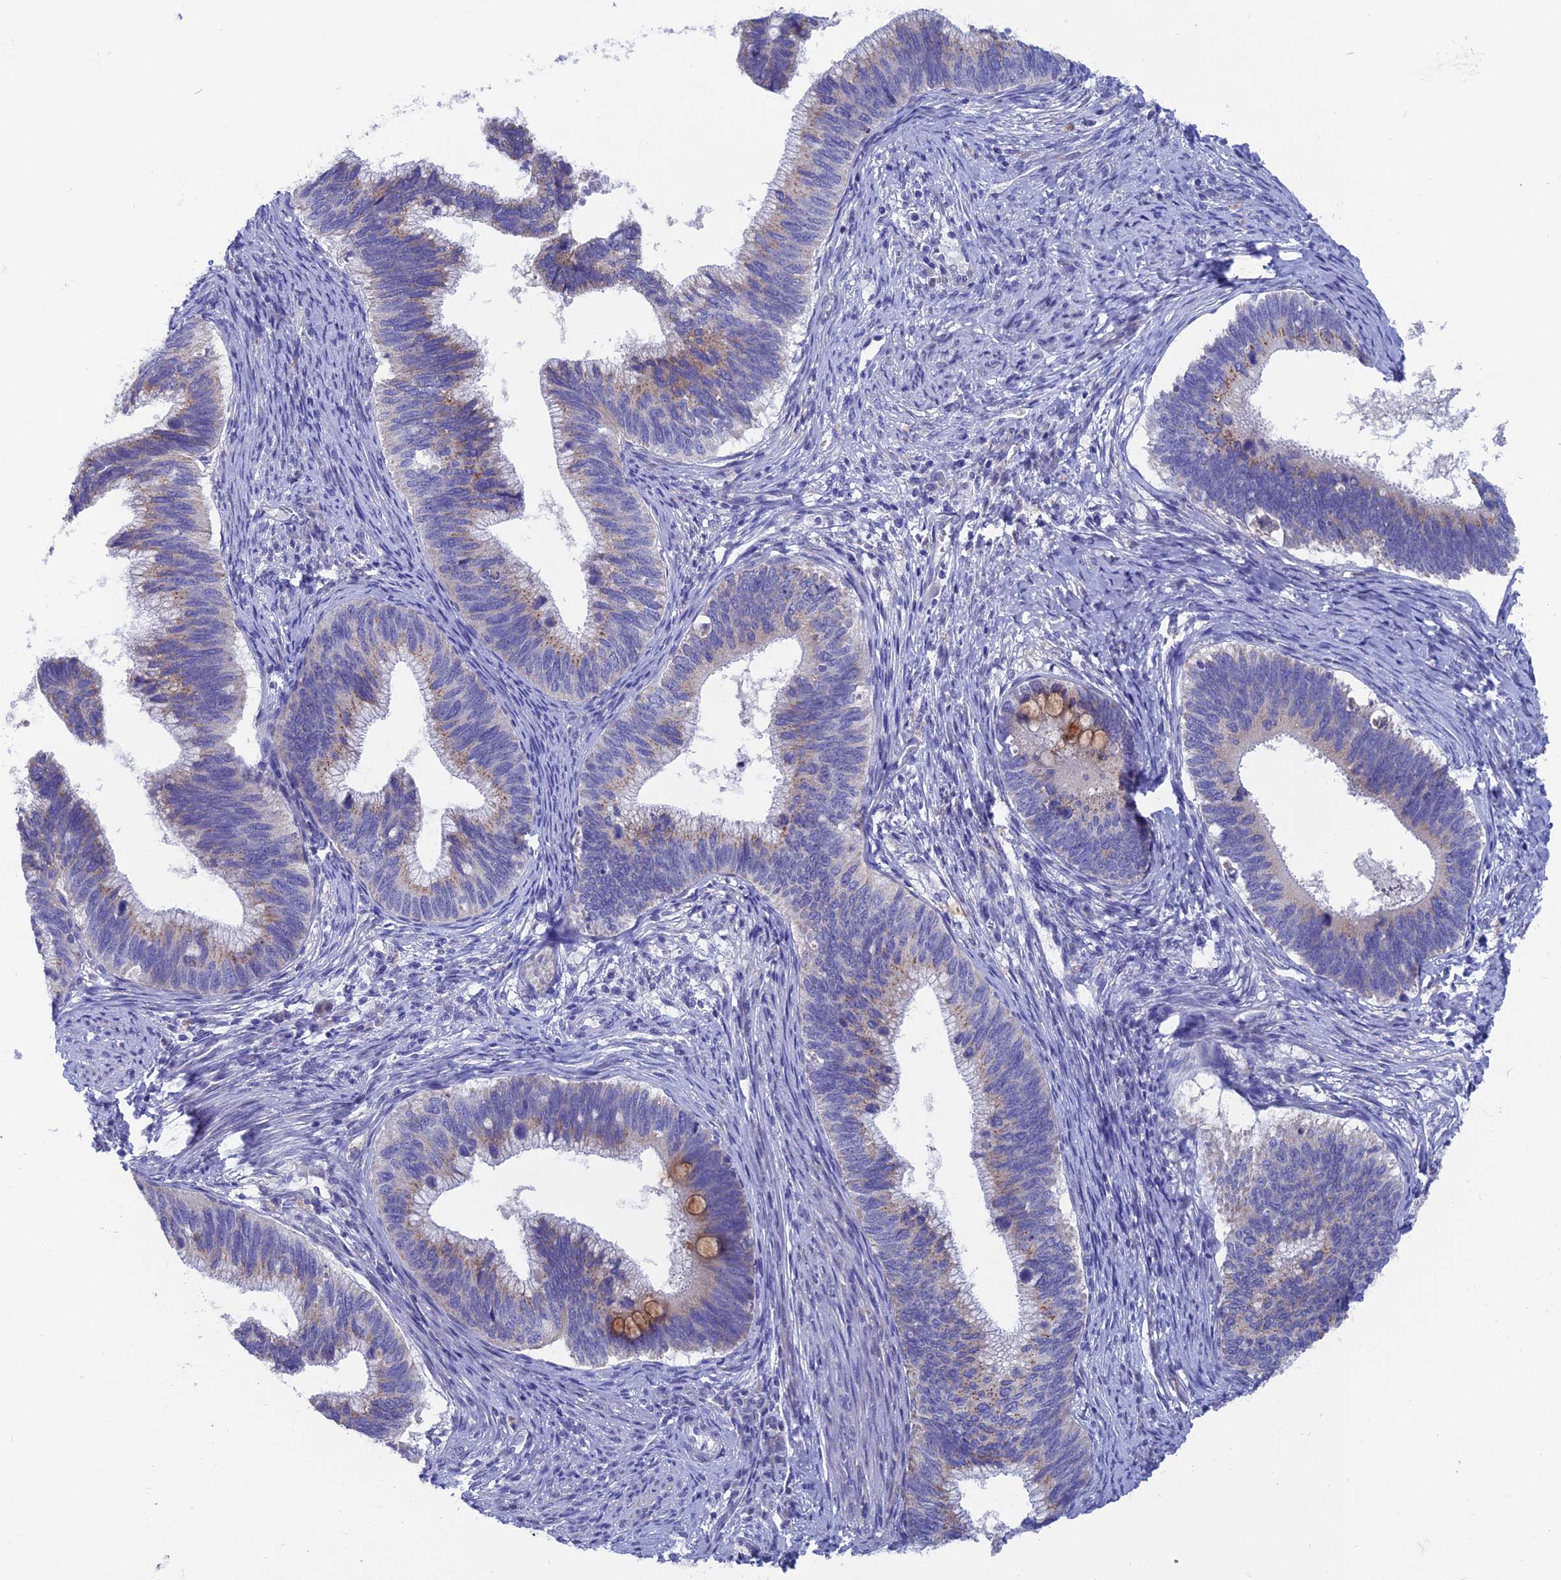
{"staining": {"intensity": "moderate", "quantity": "<25%", "location": "cytoplasmic/membranous"}, "tissue": "cervical cancer", "cell_type": "Tumor cells", "image_type": "cancer", "snomed": [{"axis": "morphology", "description": "Adenocarcinoma, NOS"}, {"axis": "topography", "description": "Cervix"}], "caption": "Moderate cytoplasmic/membranous staining is appreciated in about <25% of tumor cells in cervical adenocarcinoma.", "gene": "AK4", "patient": {"sex": "female", "age": 42}}